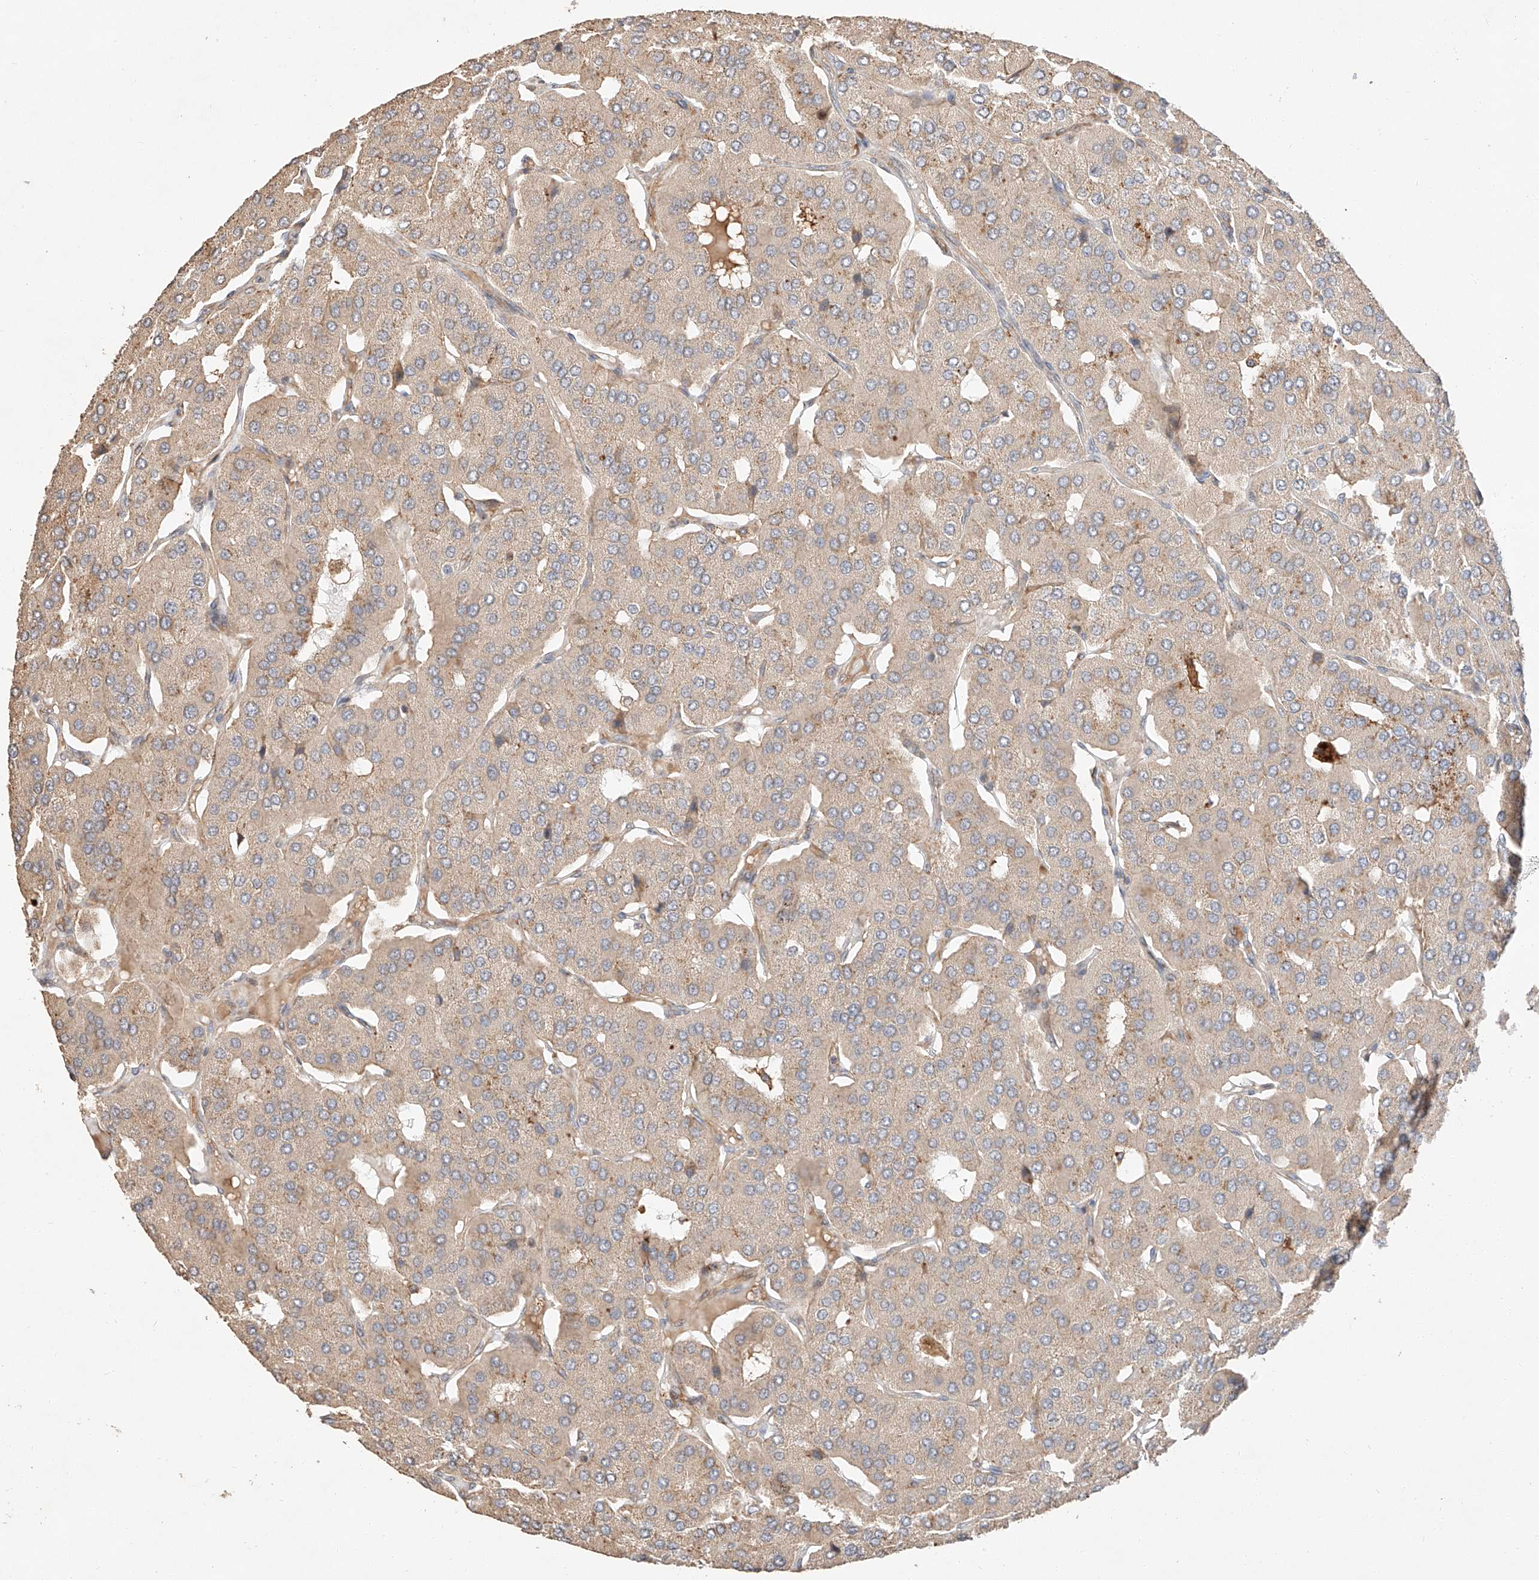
{"staining": {"intensity": "weak", "quantity": ">75%", "location": "cytoplasmic/membranous"}, "tissue": "parathyroid gland", "cell_type": "Glandular cells", "image_type": "normal", "snomed": [{"axis": "morphology", "description": "Normal tissue, NOS"}, {"axis": "morphology", "description": "Adenoma, NOS"}, {"axis": "topography", "description": "Parathyroid gland"}], "caption": "IHC micrograph of unremarkable human parathyroid gland stained for a protein (brown), which reveals low levels of weak cytoplasmic/membranous staining in approximately >75% of glandular cells.", "gene": "SUSD6", "patient": {"sex": "female", "age": 86}}